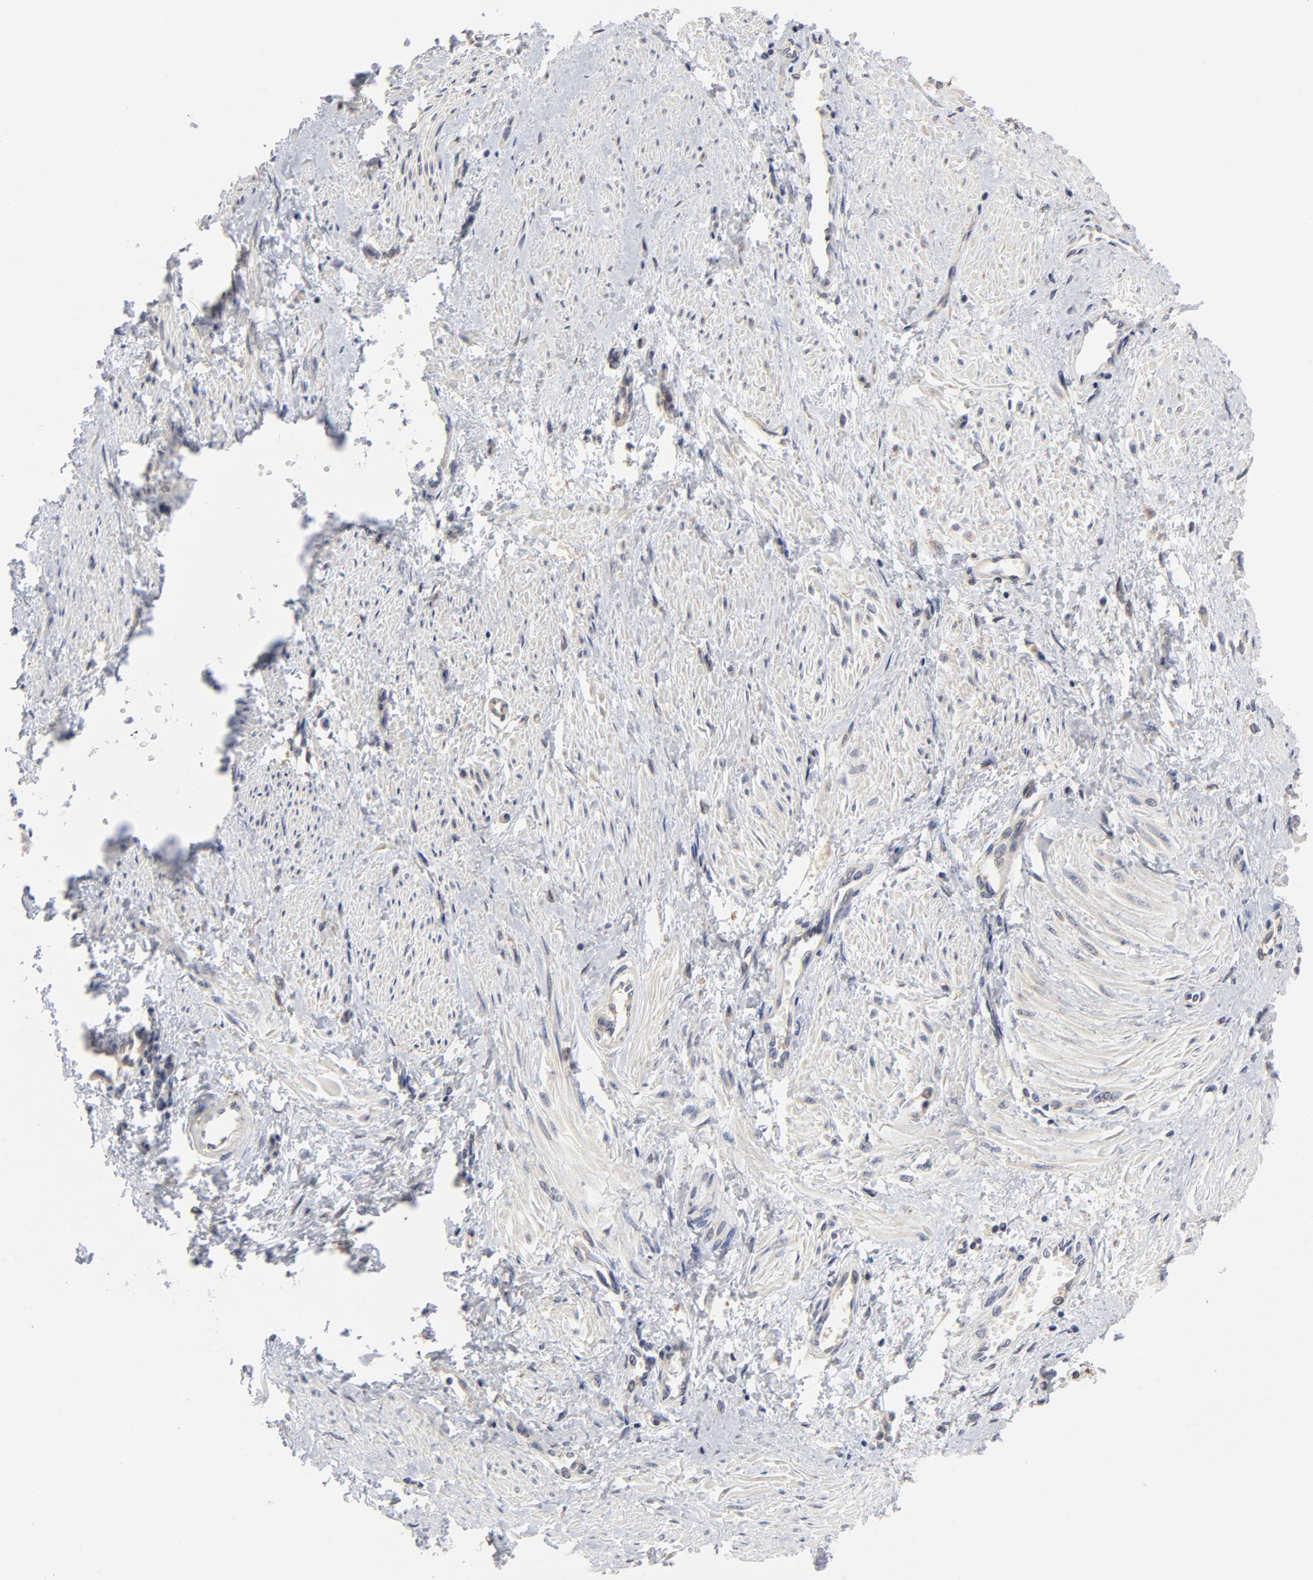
{"staining": {"intensity": "negative", "quantity": "none", "location": "none"}, "tissue": "smooth muscle", "cell_type": "Smooth muscle cells", "image_type": "normal", "snomed": [{"axis": "morphology", "description": "Normal tissue, NOS"}, {"axis": "topography", "description": "Smooth muscle"}, {"axis": "topography", "description": "Uterus"}], "caption": "A micrograph of human smooth muscle is negative for staining in smooth muscle cells. The staining was performed using DAB (3,3'-diaminobenzidine) to visualize the protein expression in brown, while the nuclei were stained in blue with hematoxylin (Magnification: 20x).", "gene": "ASMTL", "patient": {"sex": "female", "age": 39}}